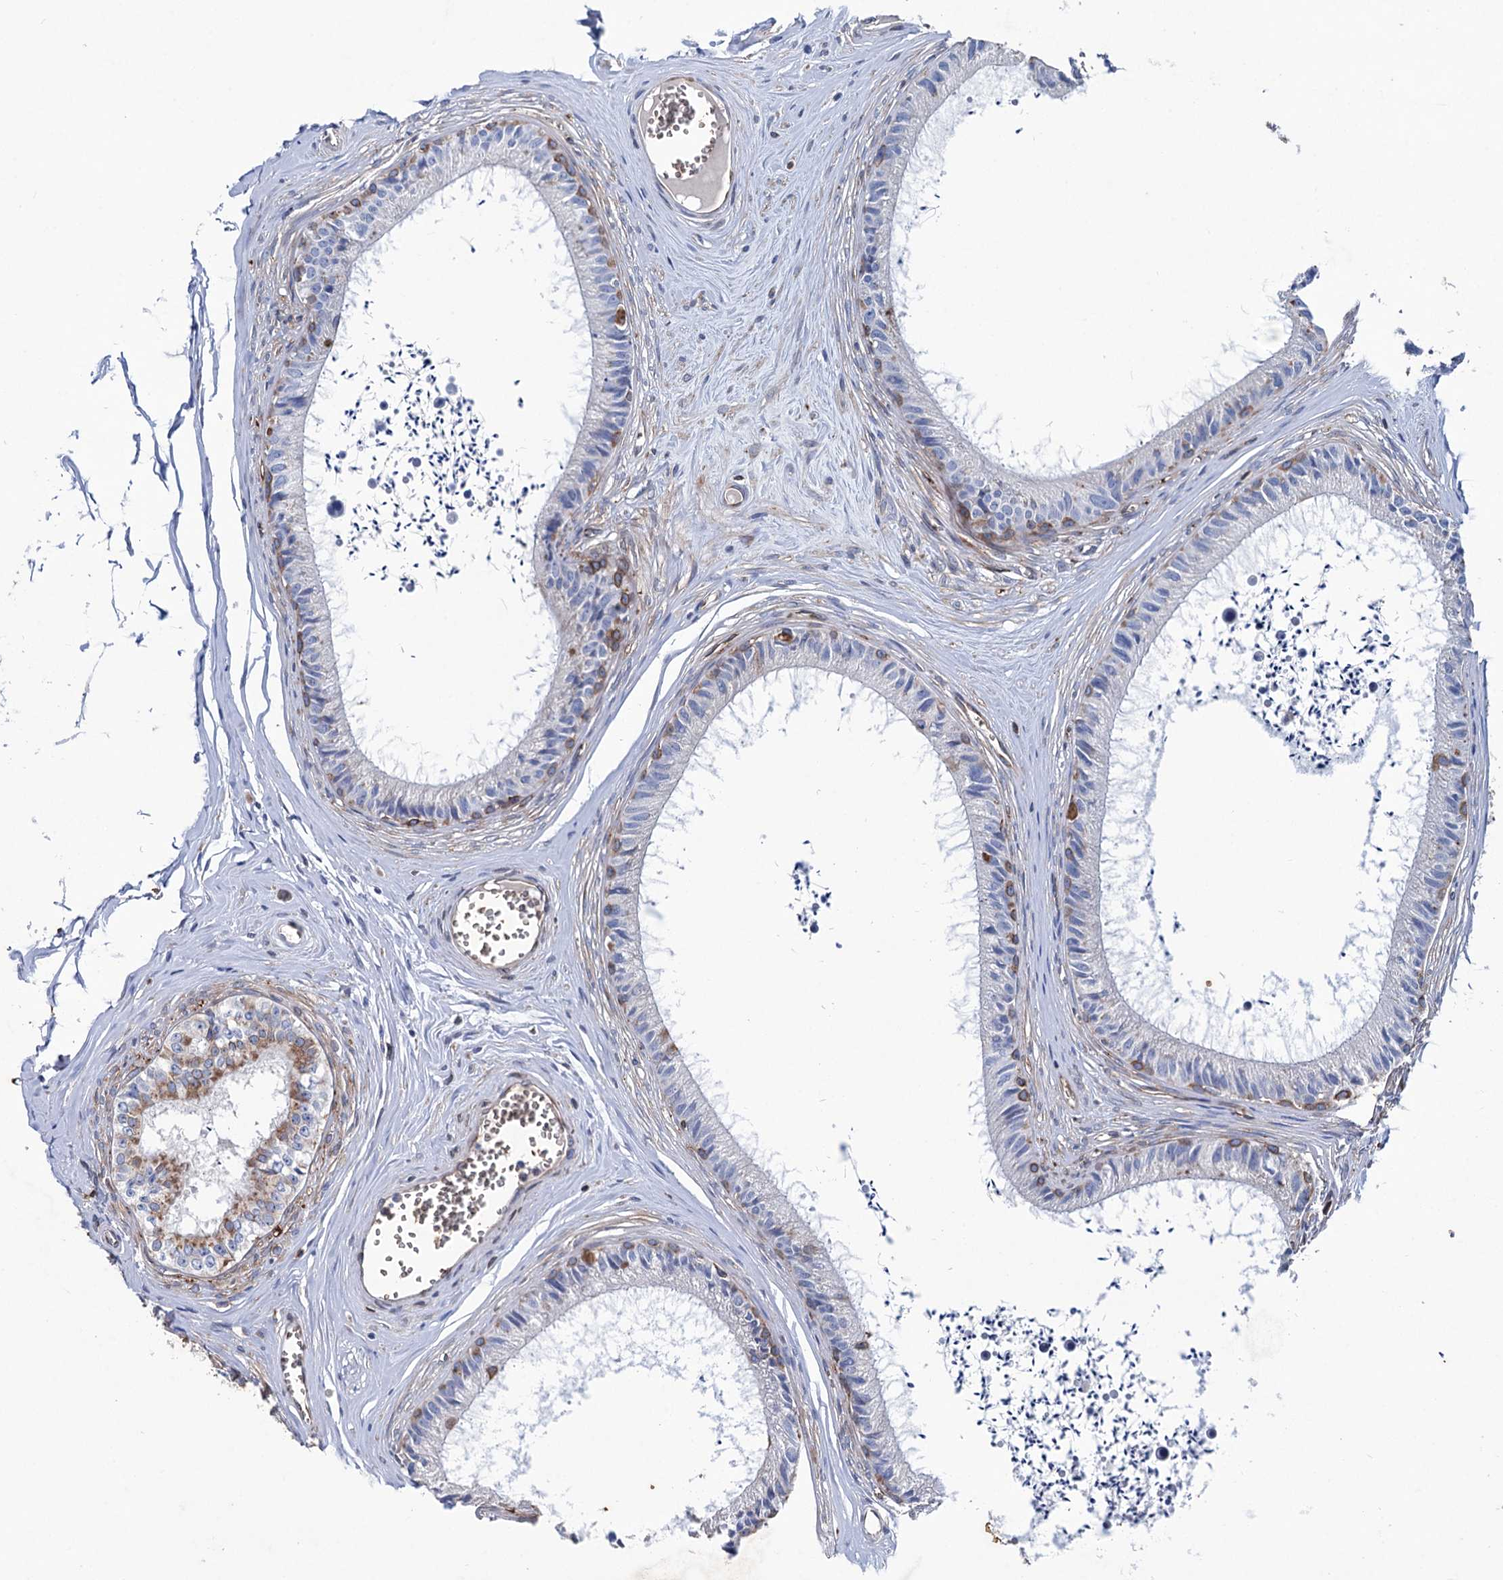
{"staining": {"intensity": "strong", "quantity": "<25%", "location": "cytoplasmic/membranous"}, "tissue": "epididymis", "cell_type": "Glandular cells", "image_type": "normal", "snomed": [{"axis": "morphology", "description": "Normal tissue, NOS"}, {"axis": "topography", "description": "Epididymis"}], "caption": "Immunohistochemical staining of unremarkable epididymis shows <25% levels of strong cytoplasmic/membranous protein staining in about <25% of glandular cells.", "gene": "STING1", "patient": {"sex": "male", "age": 36}}